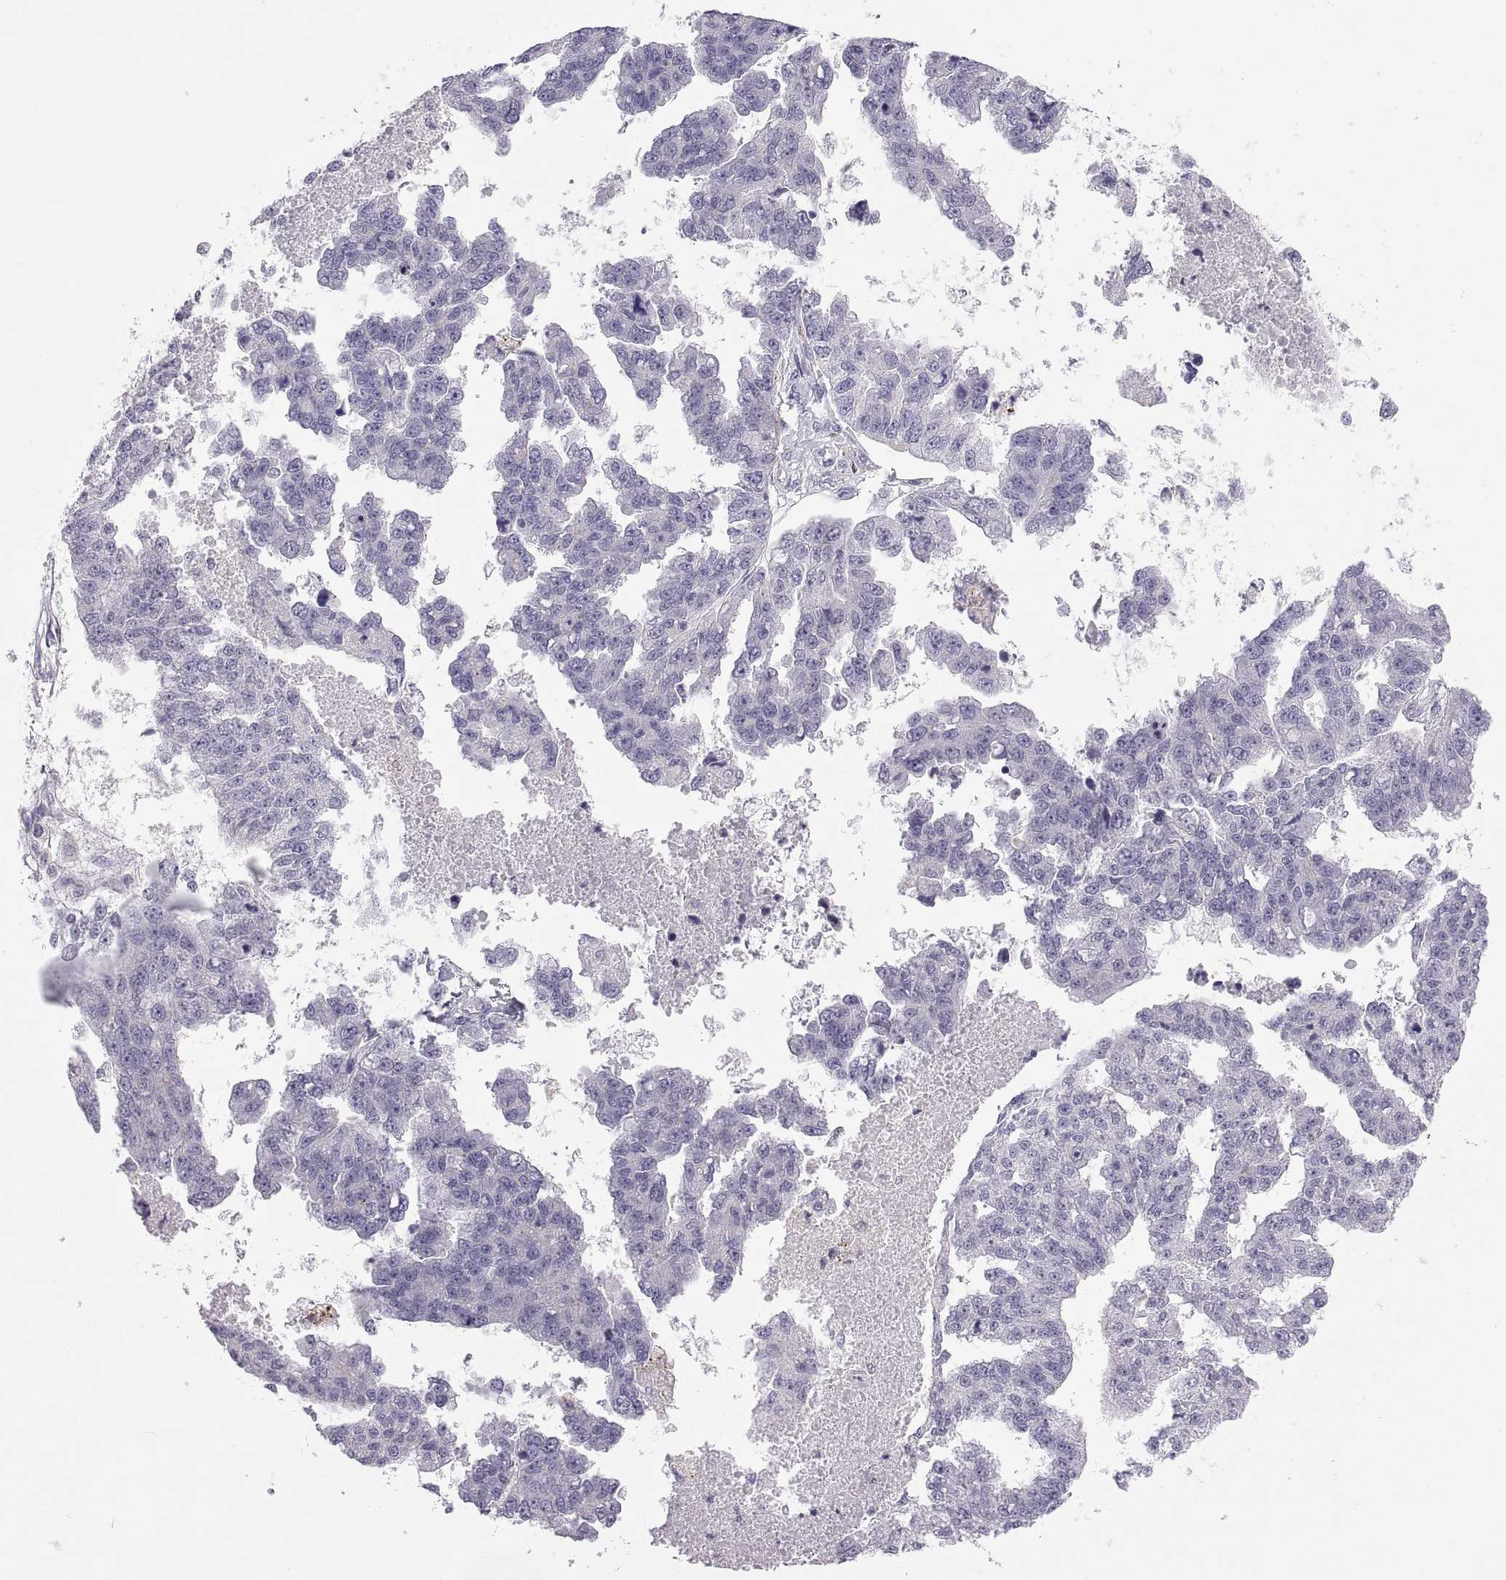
{"staining": {"intensity": "negative", "quantity": "none", "location": "none"}, "tissue": "ovarian cancer", "cell_type": "Tumor cells", "image_type": "cancer", "snomed": [{"axis": "morphology", "description": "Cystadenocarcinoma, serous, NOS"}, {"axis": "topography", "description": "Ovary"}], "caption": "Immunohistochemistry micrograph of human ovarian cancer (serous cystadenocarcinoma) stained for a protein (brown), which displays no positivity in tumor cells.", "gene": "RGS19", "patient": {"sex": "female", "age": 58}}